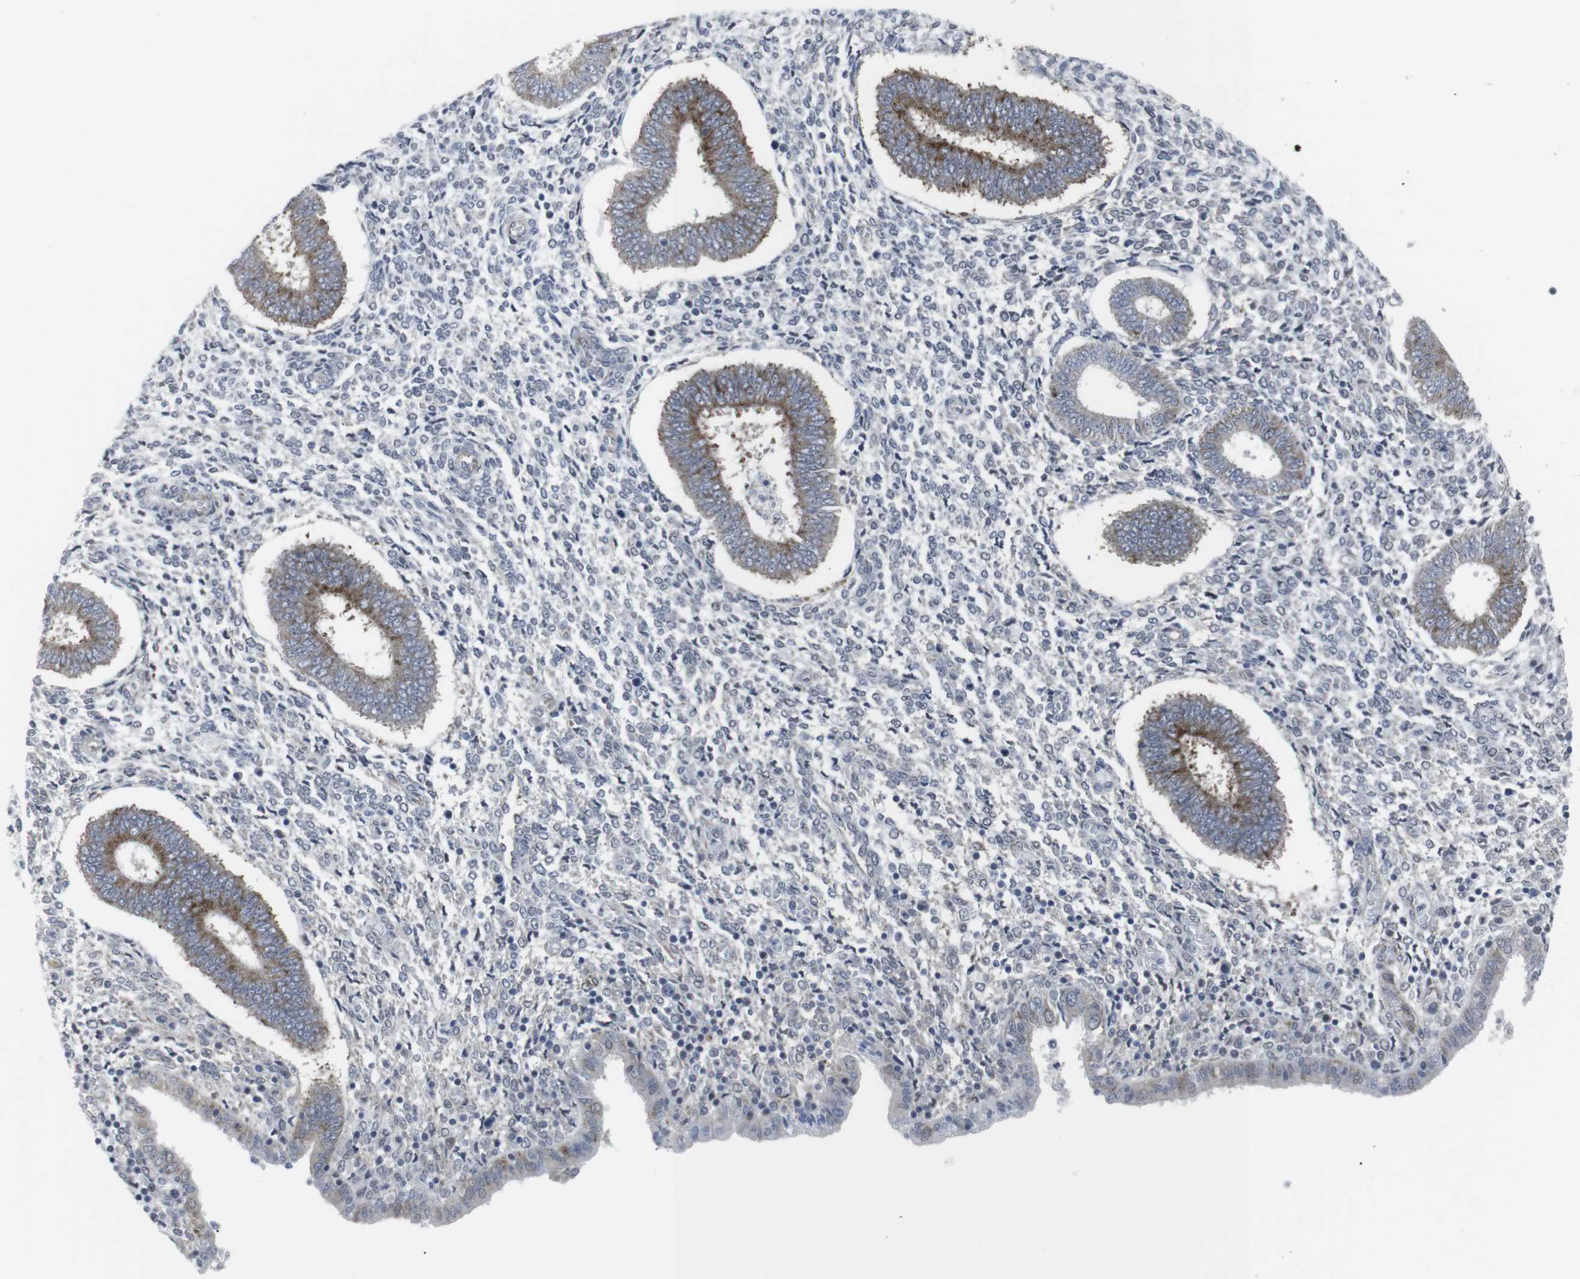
{"staining": {"intensity": "negative", "quantity": "none", "location": "none"}, "tissue": "endometrium", "cell_type": "Cells in endometrial stroma", "image_type": "normal", "snomed": [{"axis": "morphology", "description": "Normal tissue, NOS"}, {"axis": "topography", "description": "Endometrium"}], "caption": "Immunohistochemical staining of normal human endometrium demonstrates no significant expression in cells in endometrial stroma. (DAB (3,3'-diaminobenzidine) immunohistochemistry with hematoxylin counter stain).", "gene": "GEMIN2", "patient": {"sex": "female", "age": 35}}